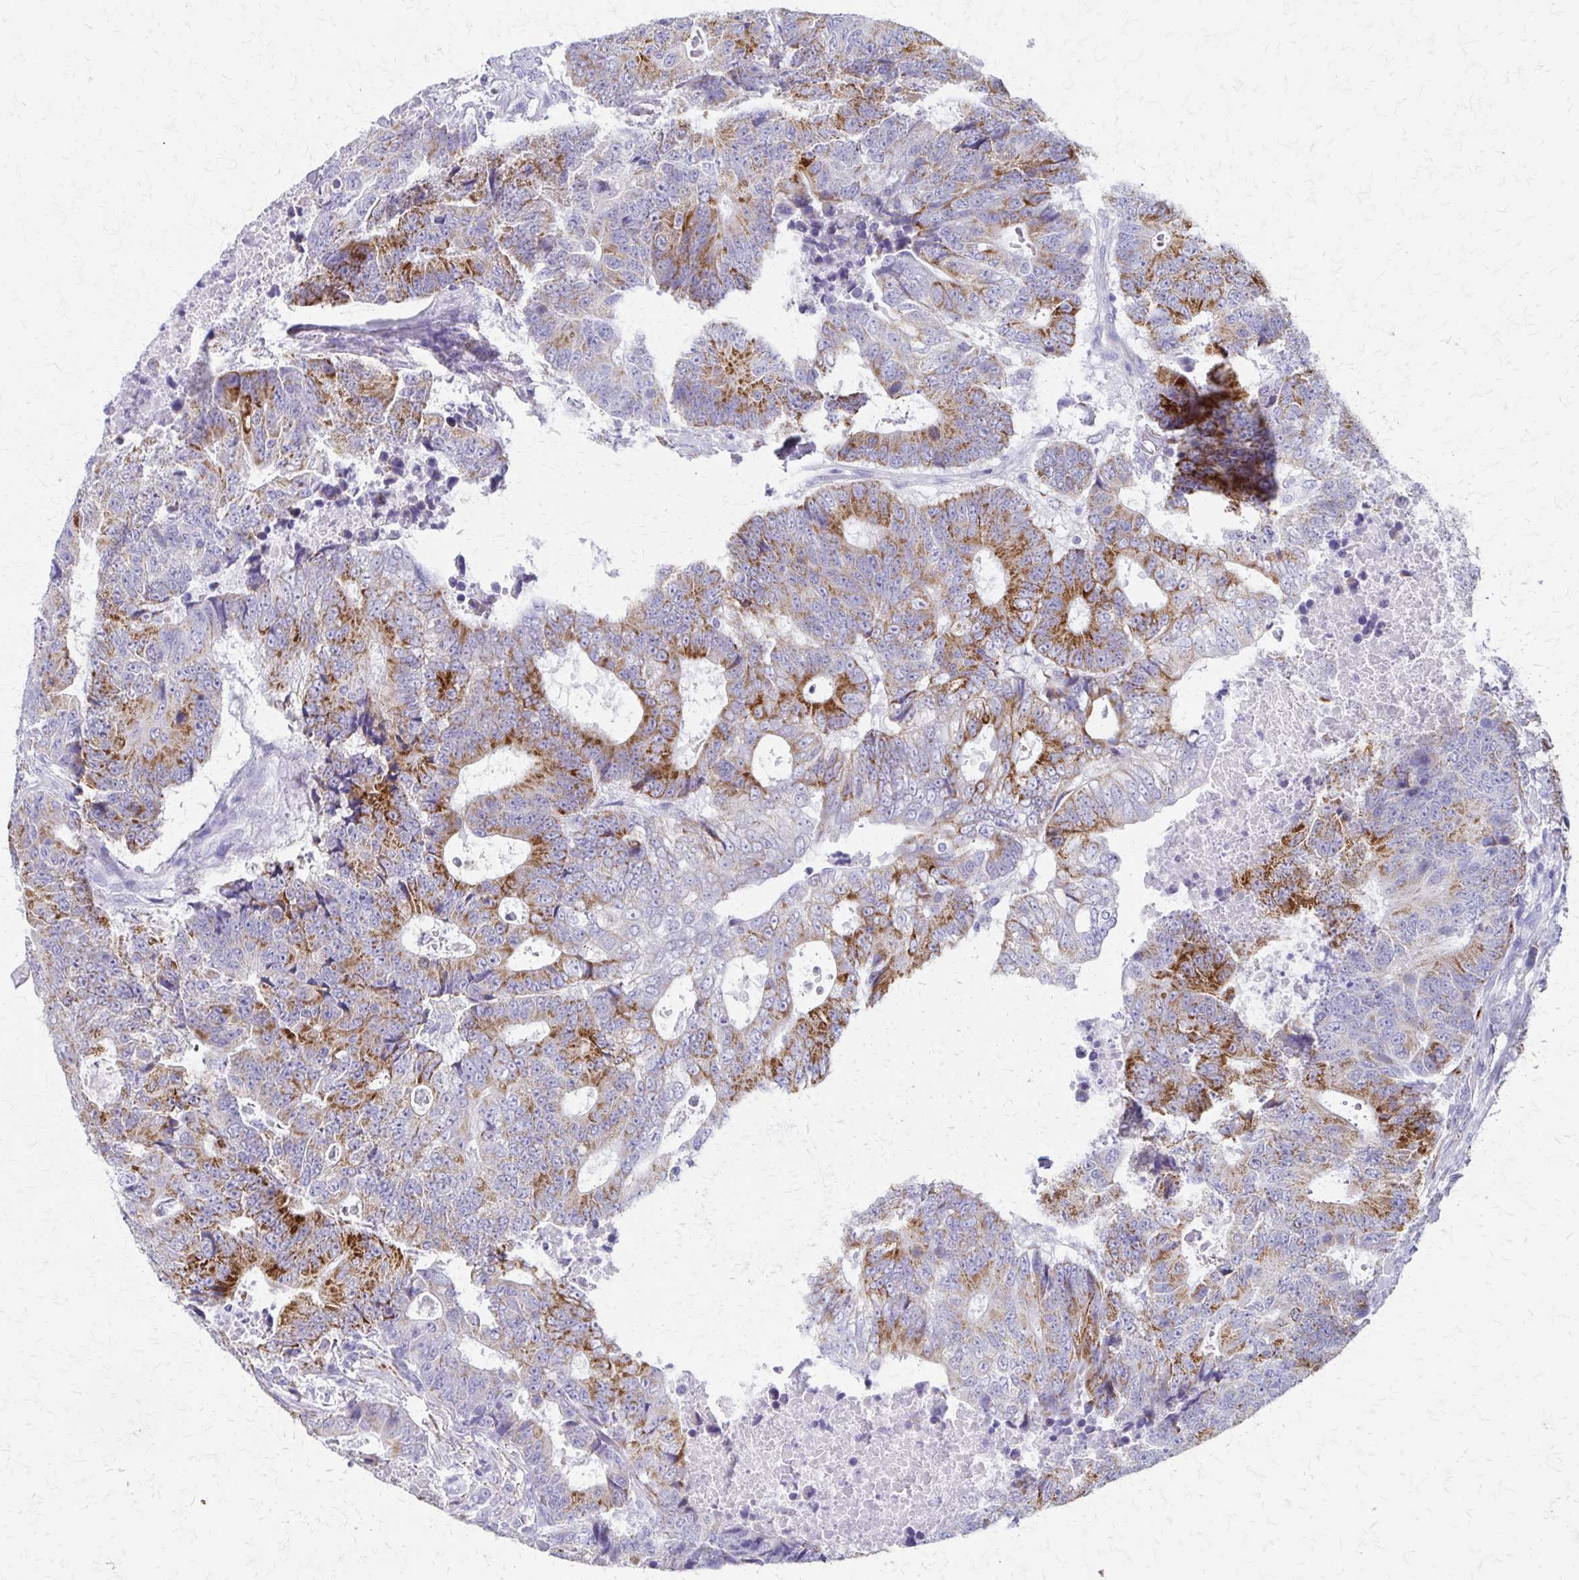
{"staining": {"intensity": "strong", "quantity": "25%-75%", "location": "cytoplasmic/membranous"}, "tissue": "colorectal cancer", "cell_type": "Tumor cells", "image_type": "cancer", "snomed": [{"axis": "morphology", "description": "Adenocarcinoma, NOS"}, {"axis": "topography", "description": "Colon"}], "caption": "Strong cytoplasmic/membranous expression is identified in about 25%-75% of tumor cells in colorectal cancer (adenocarcinoma). The staining was performed using DAB (3,3'-diaminobenzidine) to visualize the protein expression in brown, while the nuclei were stained in blue with hematoxylin (Magnification: 20x).", "gene": "ZSCAN5B", "patient": {"sex": "female", "age": 48}}